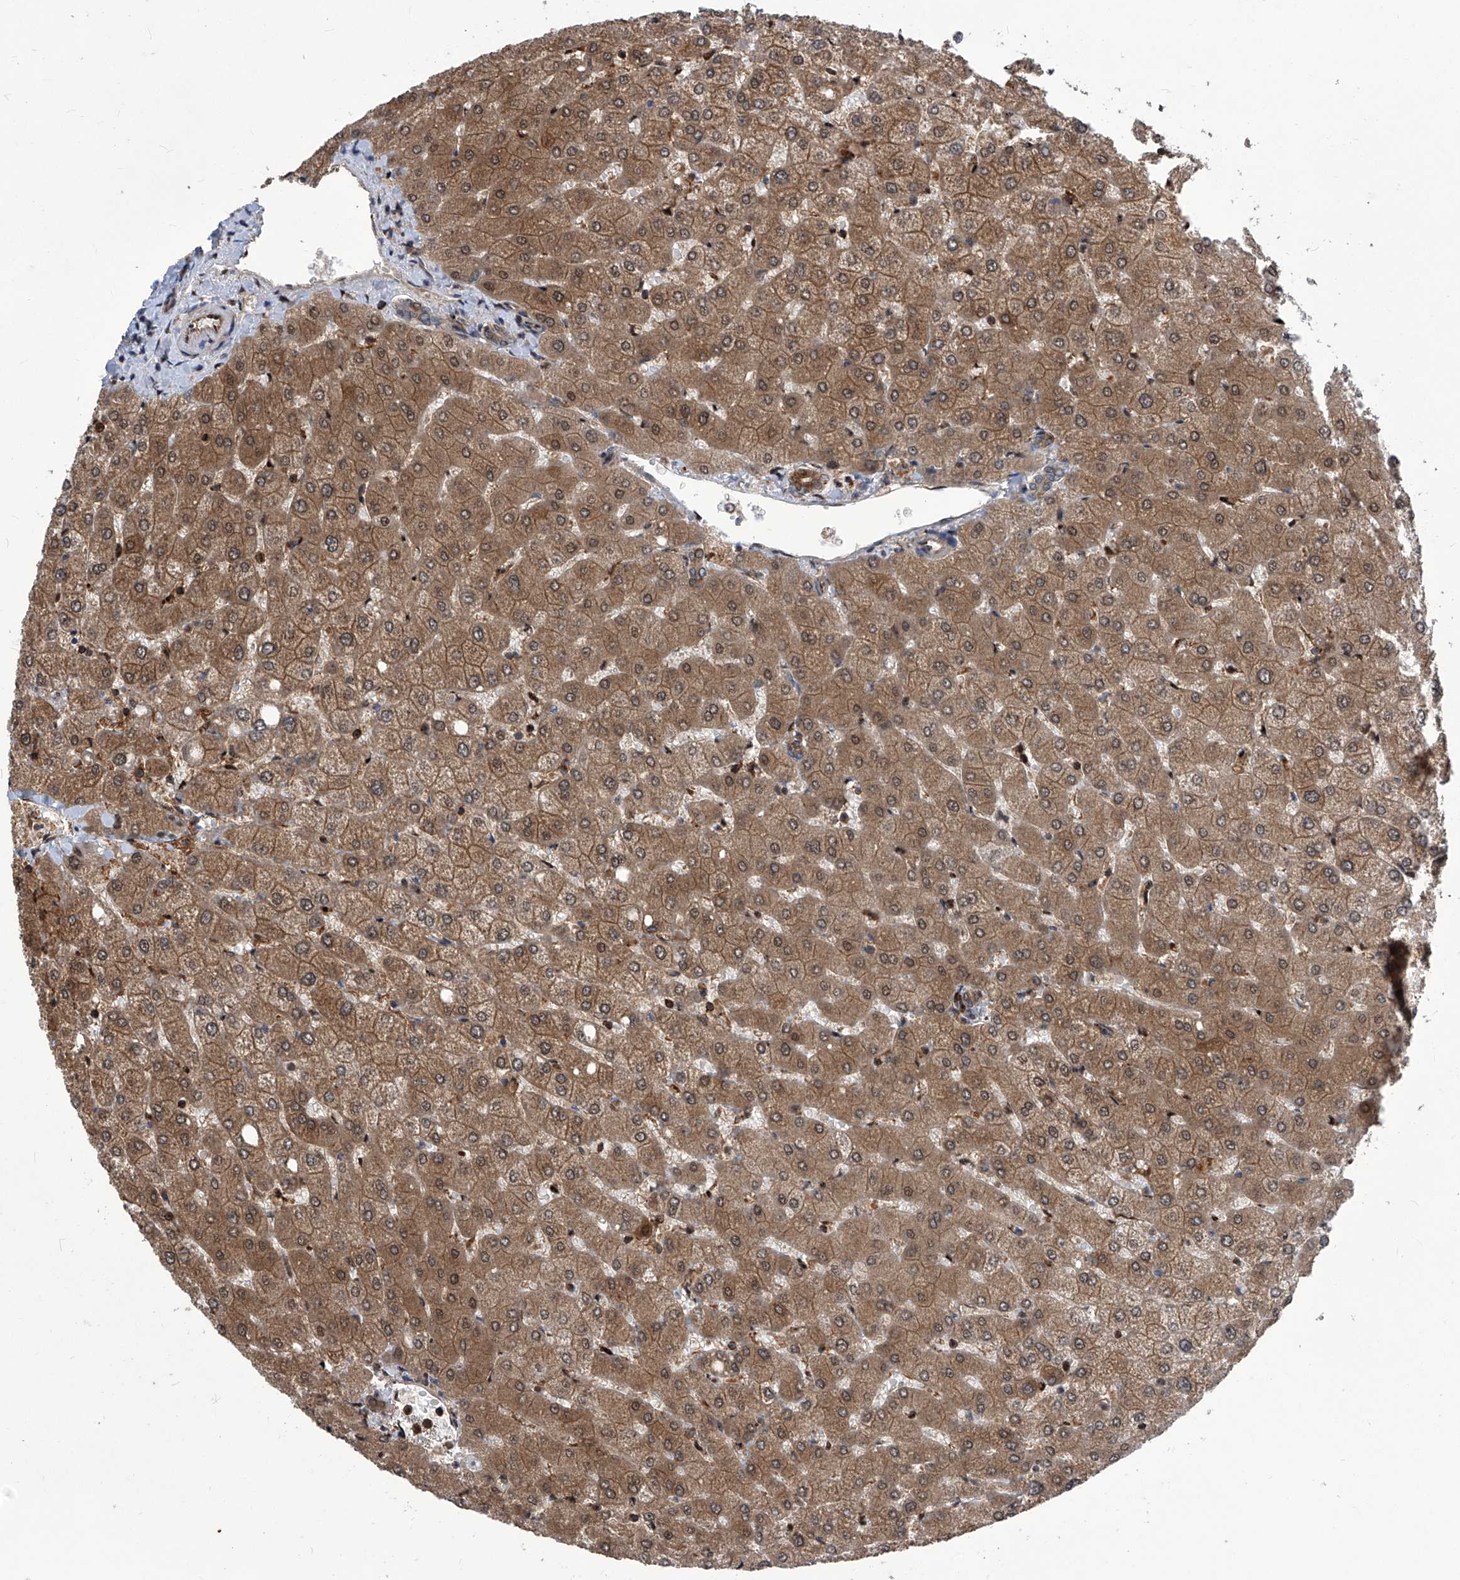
{"staining": {"intensity": "moderate", "quantity": ">75%", "location": "cytoplasmic/membranous"}, "tissue": "liver", "cell_type": "Cholangiocytes", "image_type": "normal", "snomed": [{"axis": "morphology", "description": "Normal tissue, NOS"}, {"axis": "topography", "description": "Liver"}], "caption": "DAB immunohistochemical staining of benign human liver exhibits moderate cytoplasmic/membranous protein expression in approximately >75% of cholangiocytes.", "gene": "PSMB1", "patient": {"sex": "female", "age": 54}}